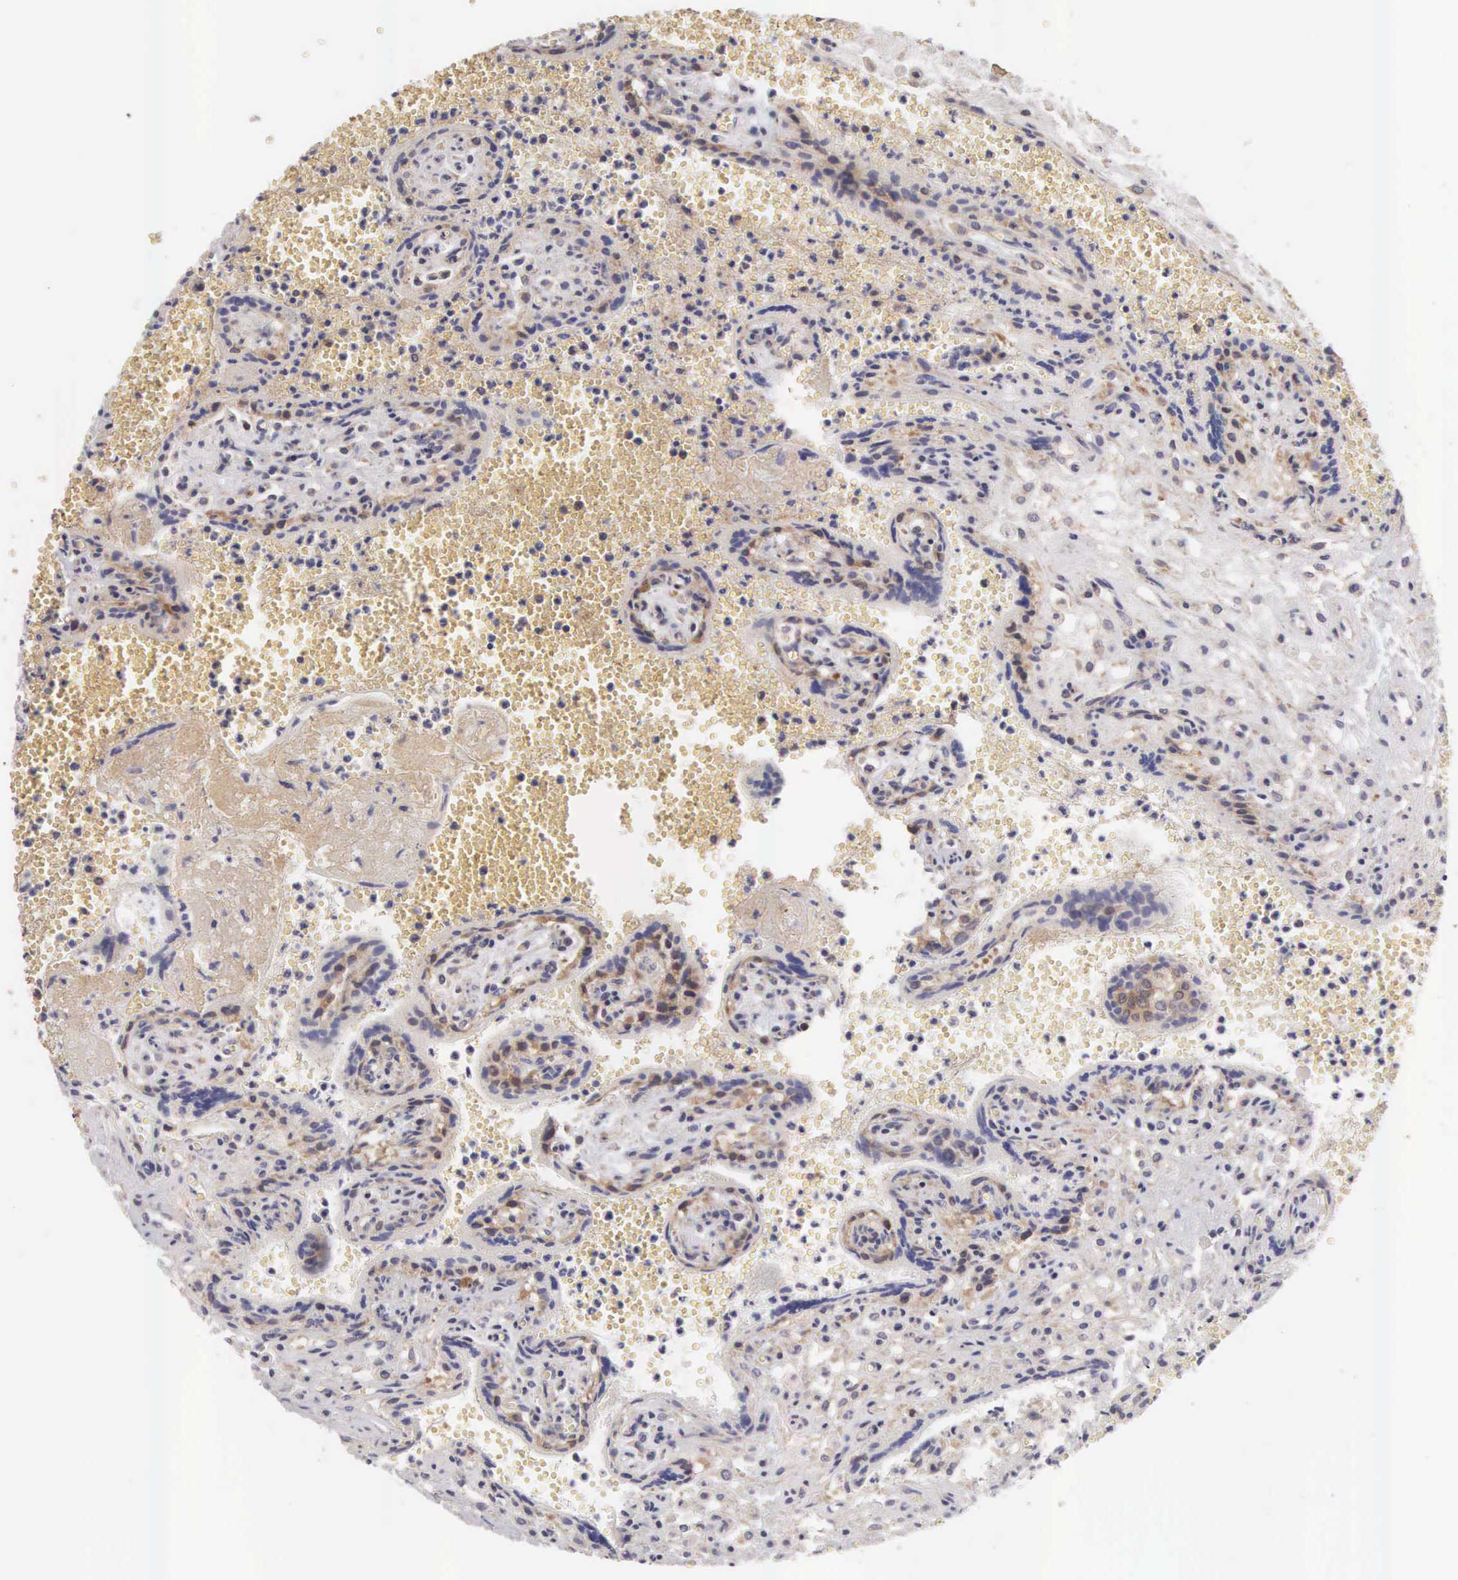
{"staining": {"intensity": "moderate", "quantity": ">75%", "location": "cytoplasmic/membranous"}, "tissue": "placenta", "cell_type": "Decidual cells", "image_type": "normal", "snomed": [{"axis": "morphology", "description": "Normal tissue, NOS"}, {"axis": "topography", "description": "Placenta"}], "caption": "Immunohistochemical staining of normal human placenta reveals medium levels of moderate cytoplasmic/membranous staining in about >75% of decidual cells.", "gene": "TXLNG", "patient": {"sex": "female", "age": 40}}